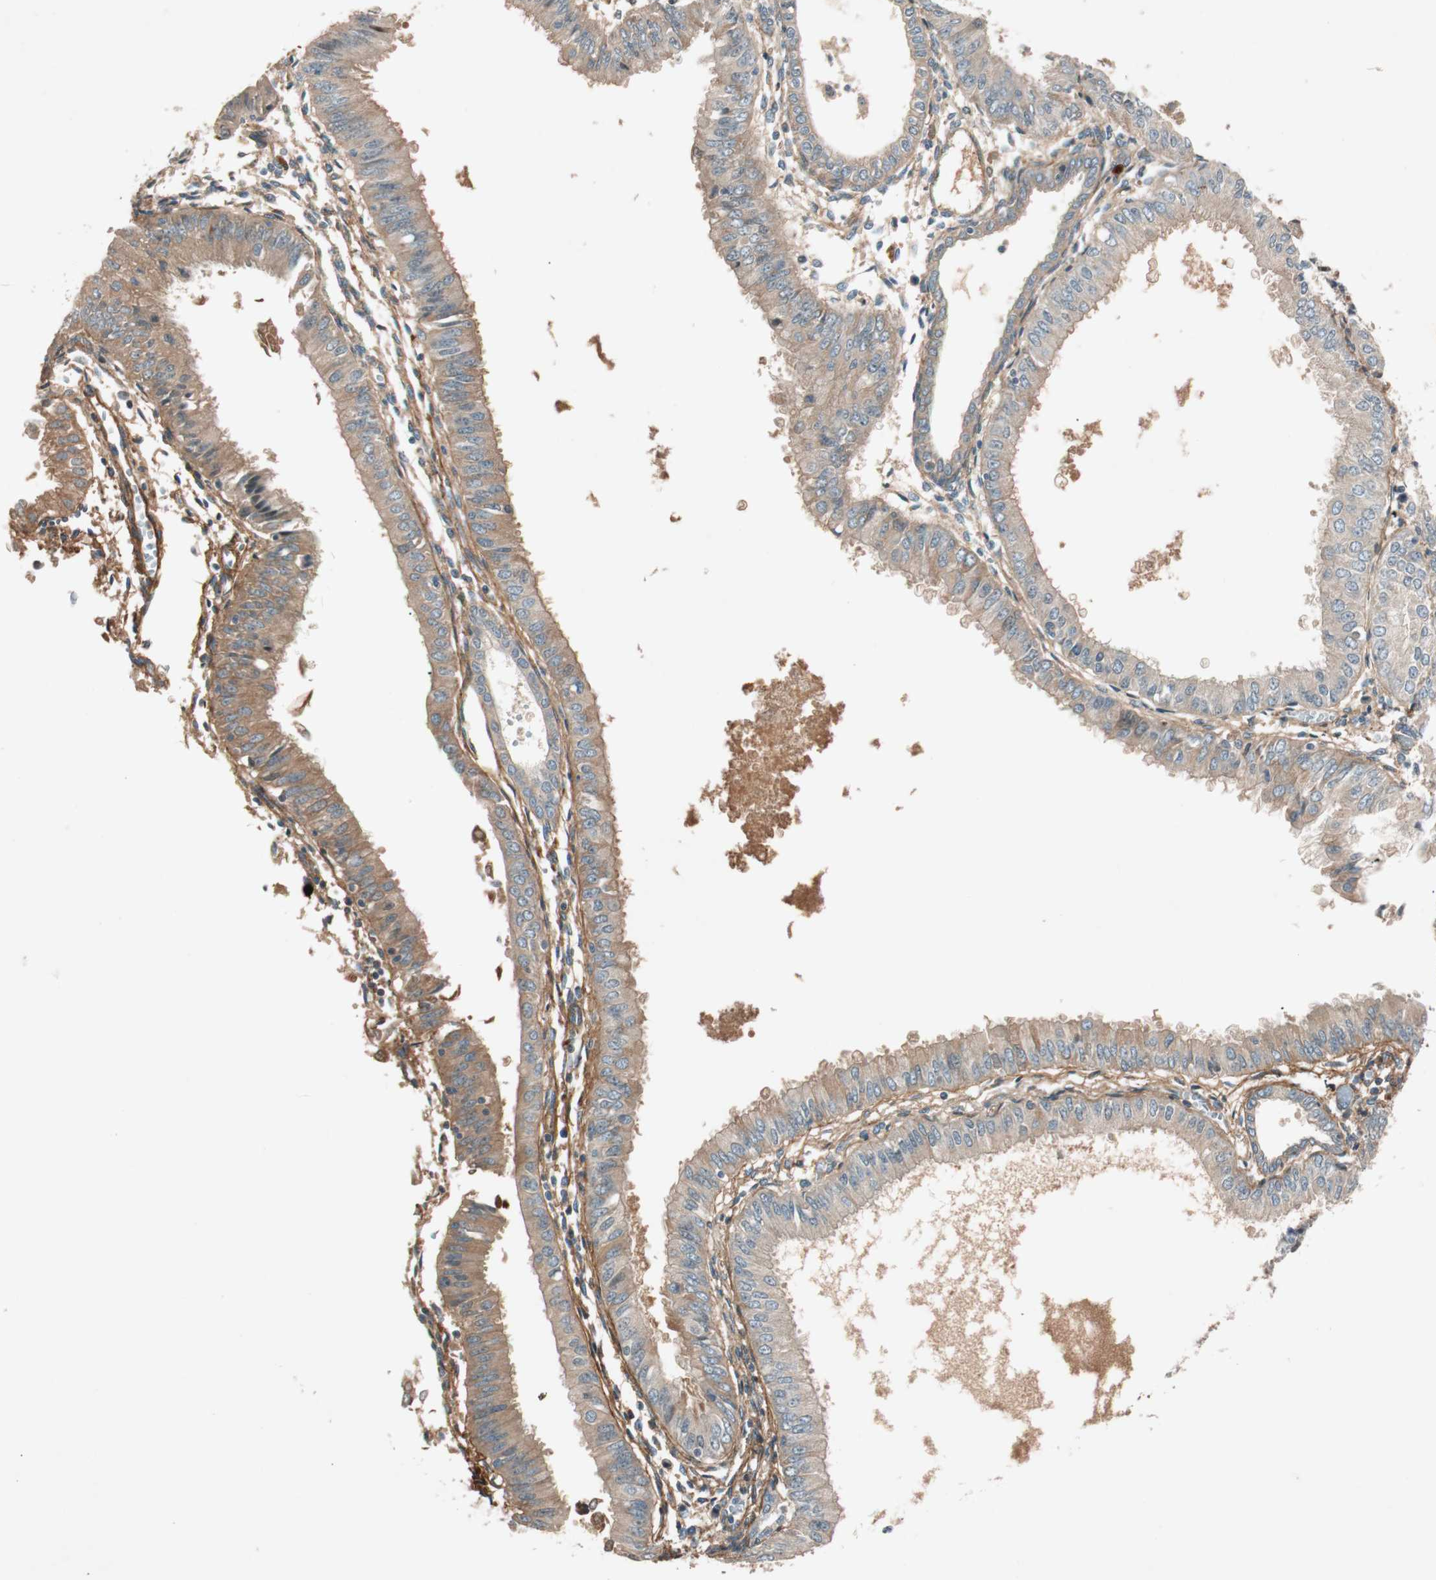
{"staining": {"intensity": "weak", "quantity": "<25%", "location": "cytoplasmic/membranous"}, "tissue": "endometrial cancer", "cell_type": "Tumor cells", "image_type": "cancer", "snomed": [{"axis": "morphology", "description": "Adenocarcinoma, NOS"}, {"axis": "topography", "description": "Endometrium"}], "caption": "Image shows no significant protein expression in tumor cells of endometrial cancer (adenocarcinoma).", "gene": "EPHA6", "patient": {"sex": "female", "age": 53}}